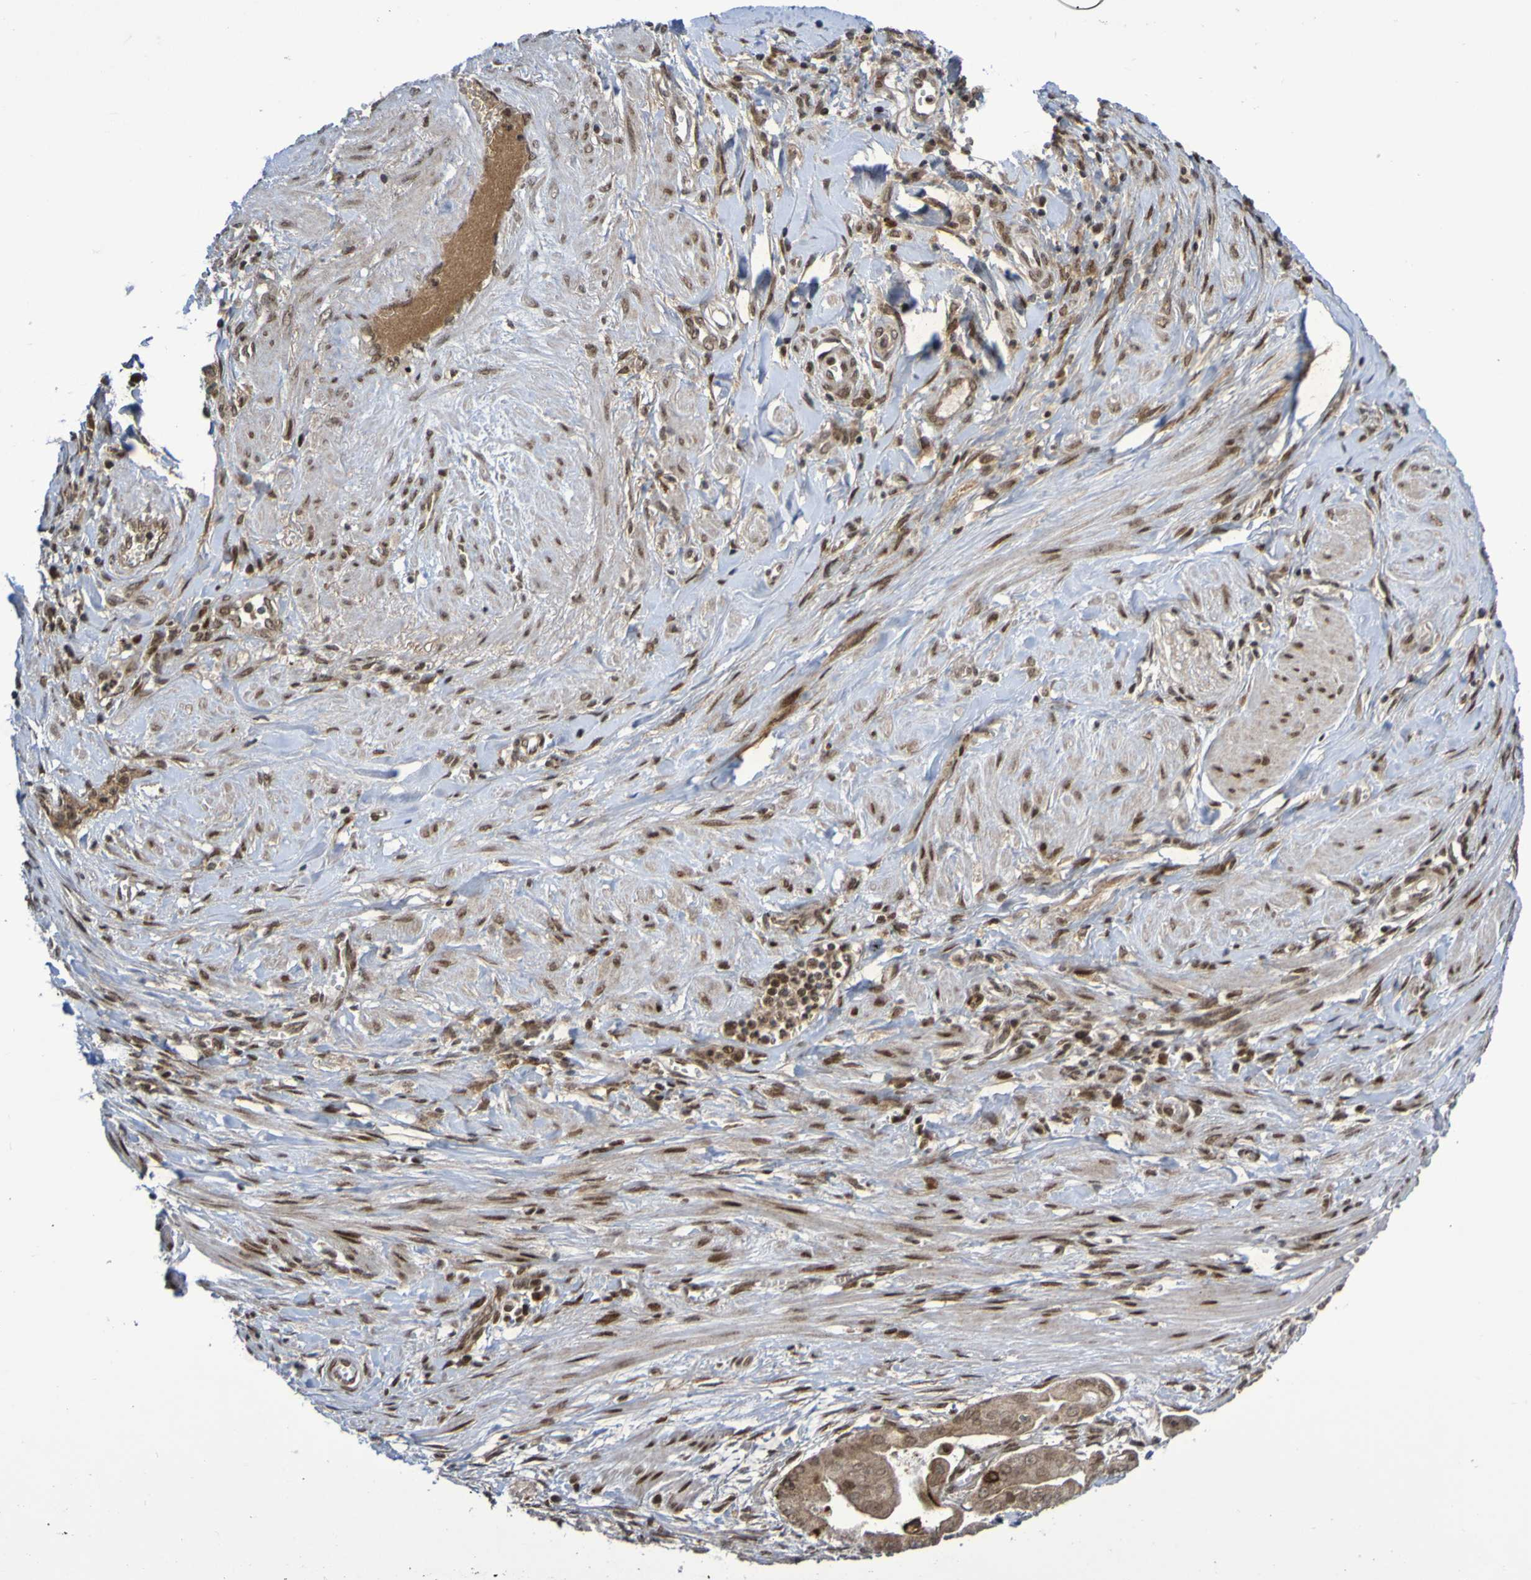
{"staining": {"intensity": "moderate", "quantity": ">75%", "location": "cytoplasmic/membranous,nuclear"}, "tissue": "pancreatic cancer", "cell_type": "Tumor cells", "image_type": "cancer", "snomed": [{"axis": "morphology", "description": "Adenocarcinoma, NOS"}, {"axis": "topography", "description": "Pancreas"}], "caption": "Human pancreatic cancer stained for a protein (brown) exhibits moderate cytoplasmic/membranous and nuclear positive staining in about >75% of tumor cells.", "gene": "ITLN1", "patient": {"sex": "female", "age": 75}}